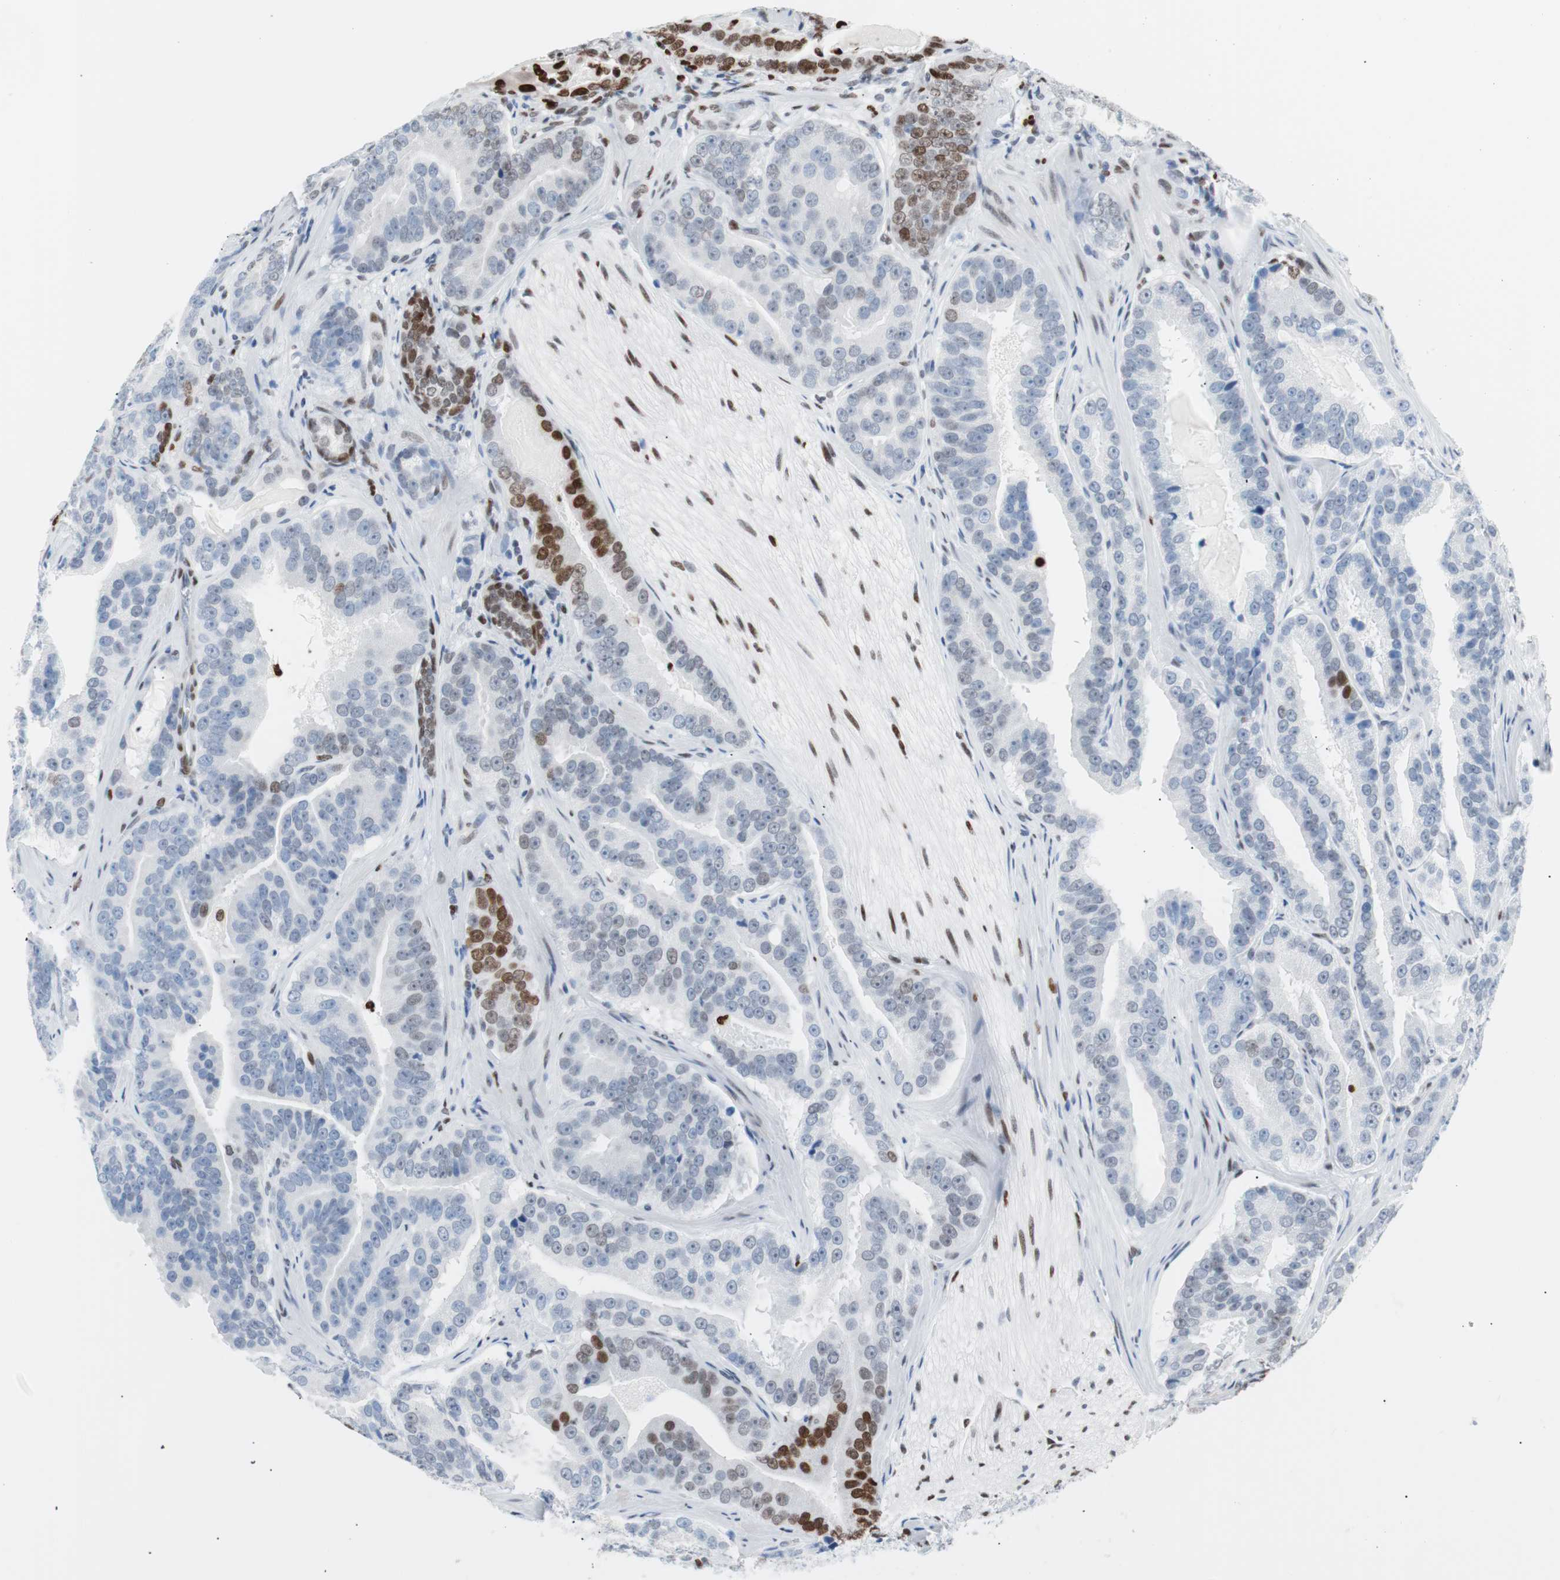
{"staining": {"intensity": "moderate", "quantity": "<25%", "location": "nuclear"}, "tissue": "prostate cancer", "cell_type": "Tumor cells", "image_type": "cancer", "snomed": [{"axis": "morphology", "description": "Adenocarcinoma, Low grade"}, {"axis": "topography", "description": "Prostate"}], "caption": "Immunohistochemistry staining of prostate adenocarcinoma (low-grade), which displays low levels of moderate nuclear positivity in about <25% of tumor cells indicating moderate nuclear protein positivity. The staining was performed using DAB (brown) for protein detection and nuclei were counterstained in hematoxylin (blue).", "gene": "CEBPB", "patient": {"sex": "male", "age": 59}}